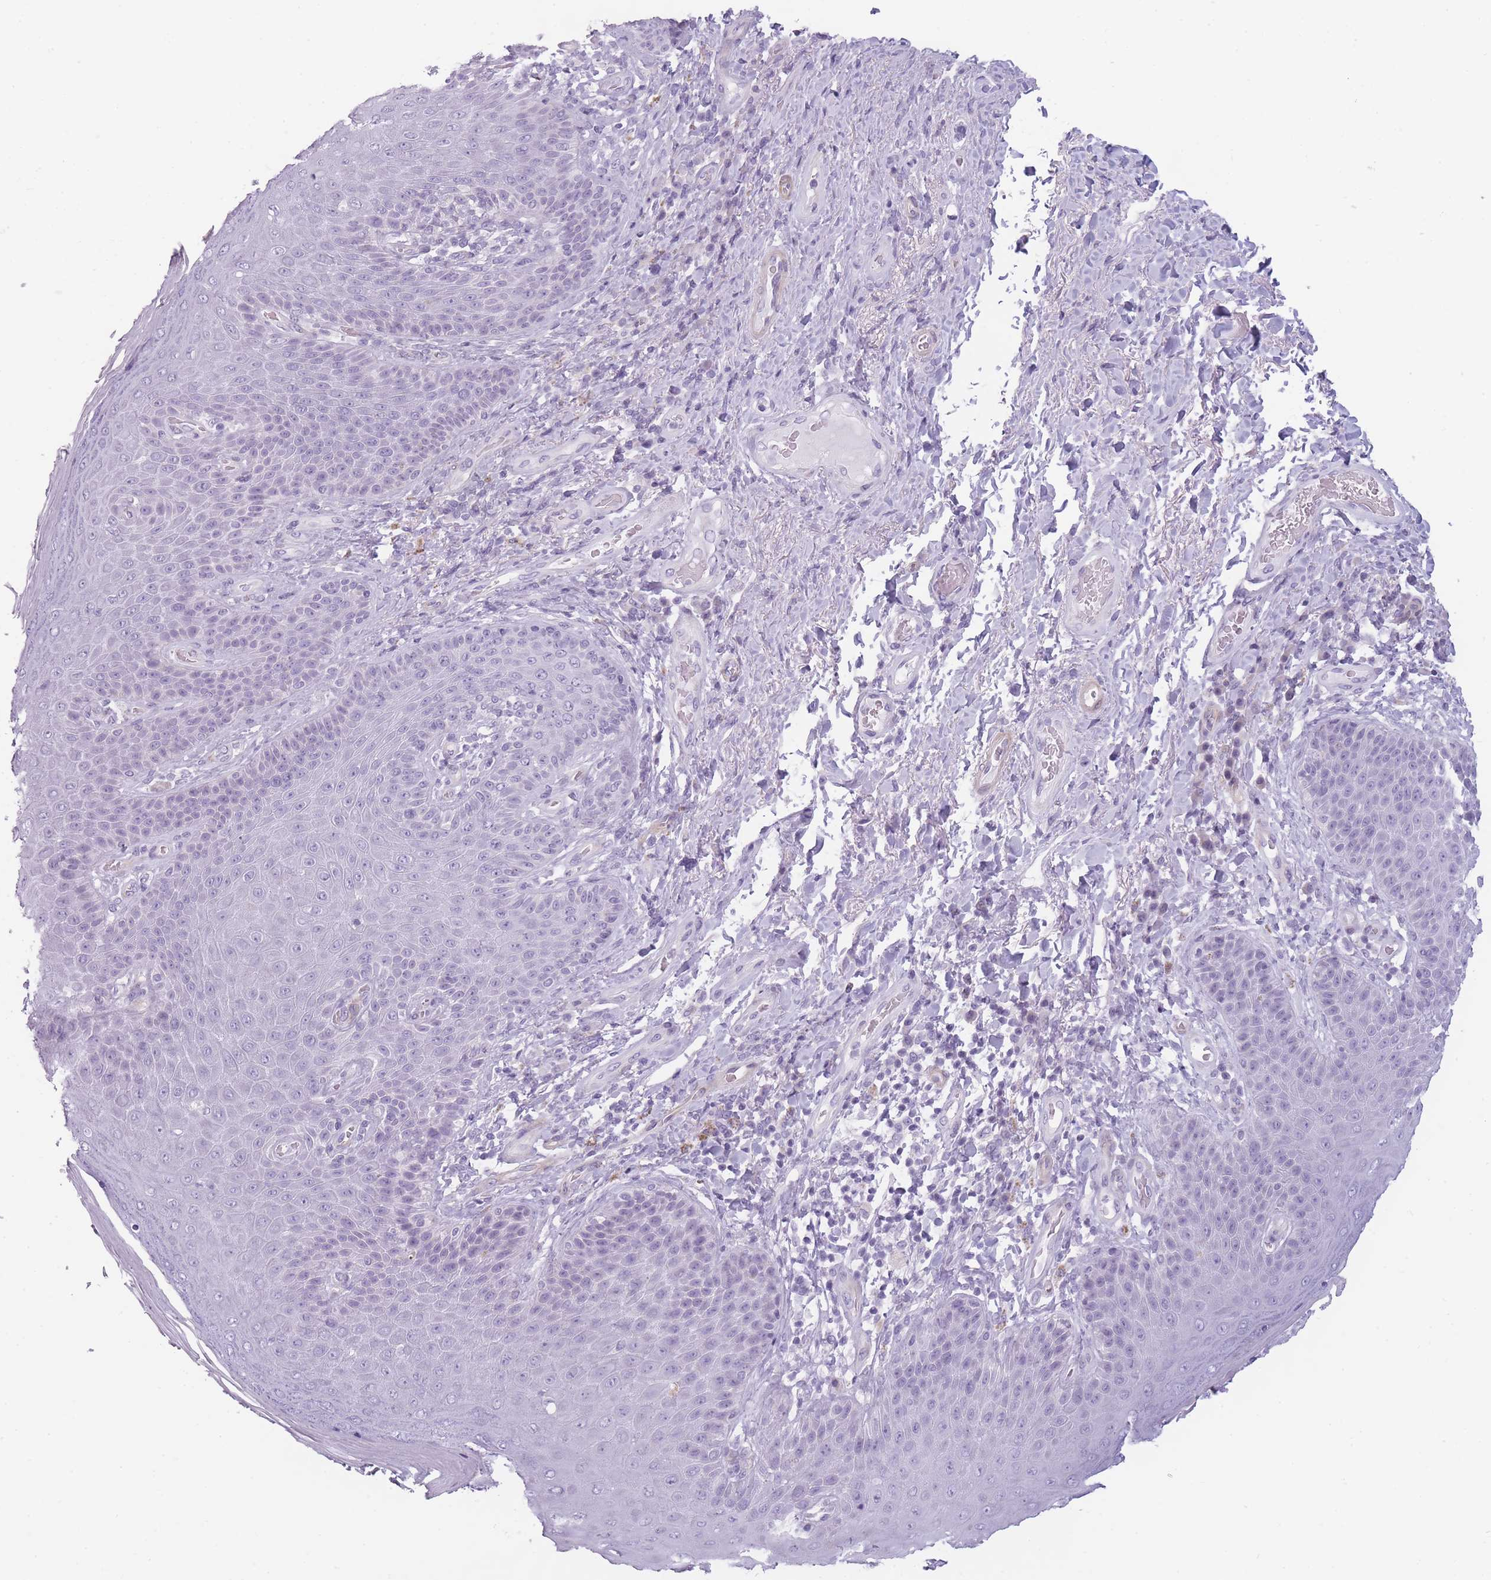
{"staining": {"intensity": "negative", "quantity": "none", "location": "none"}, "tissue": "skin", "cell_type": "Epidermal cells", "image_type": "normal", "snomed": [{"axis": "morphology", "description": "Normal tissue, NOS"}, {"axis": "topography", "description": "Anal"}], "caption": "Immunohistochemistry (IHC) micrograph of unremarkable skin: human skin stained with DAB displays no significant protein expression in epidermal cells.", "gene": "GGT1", "patient": {"sex": "female", "age": 89}}